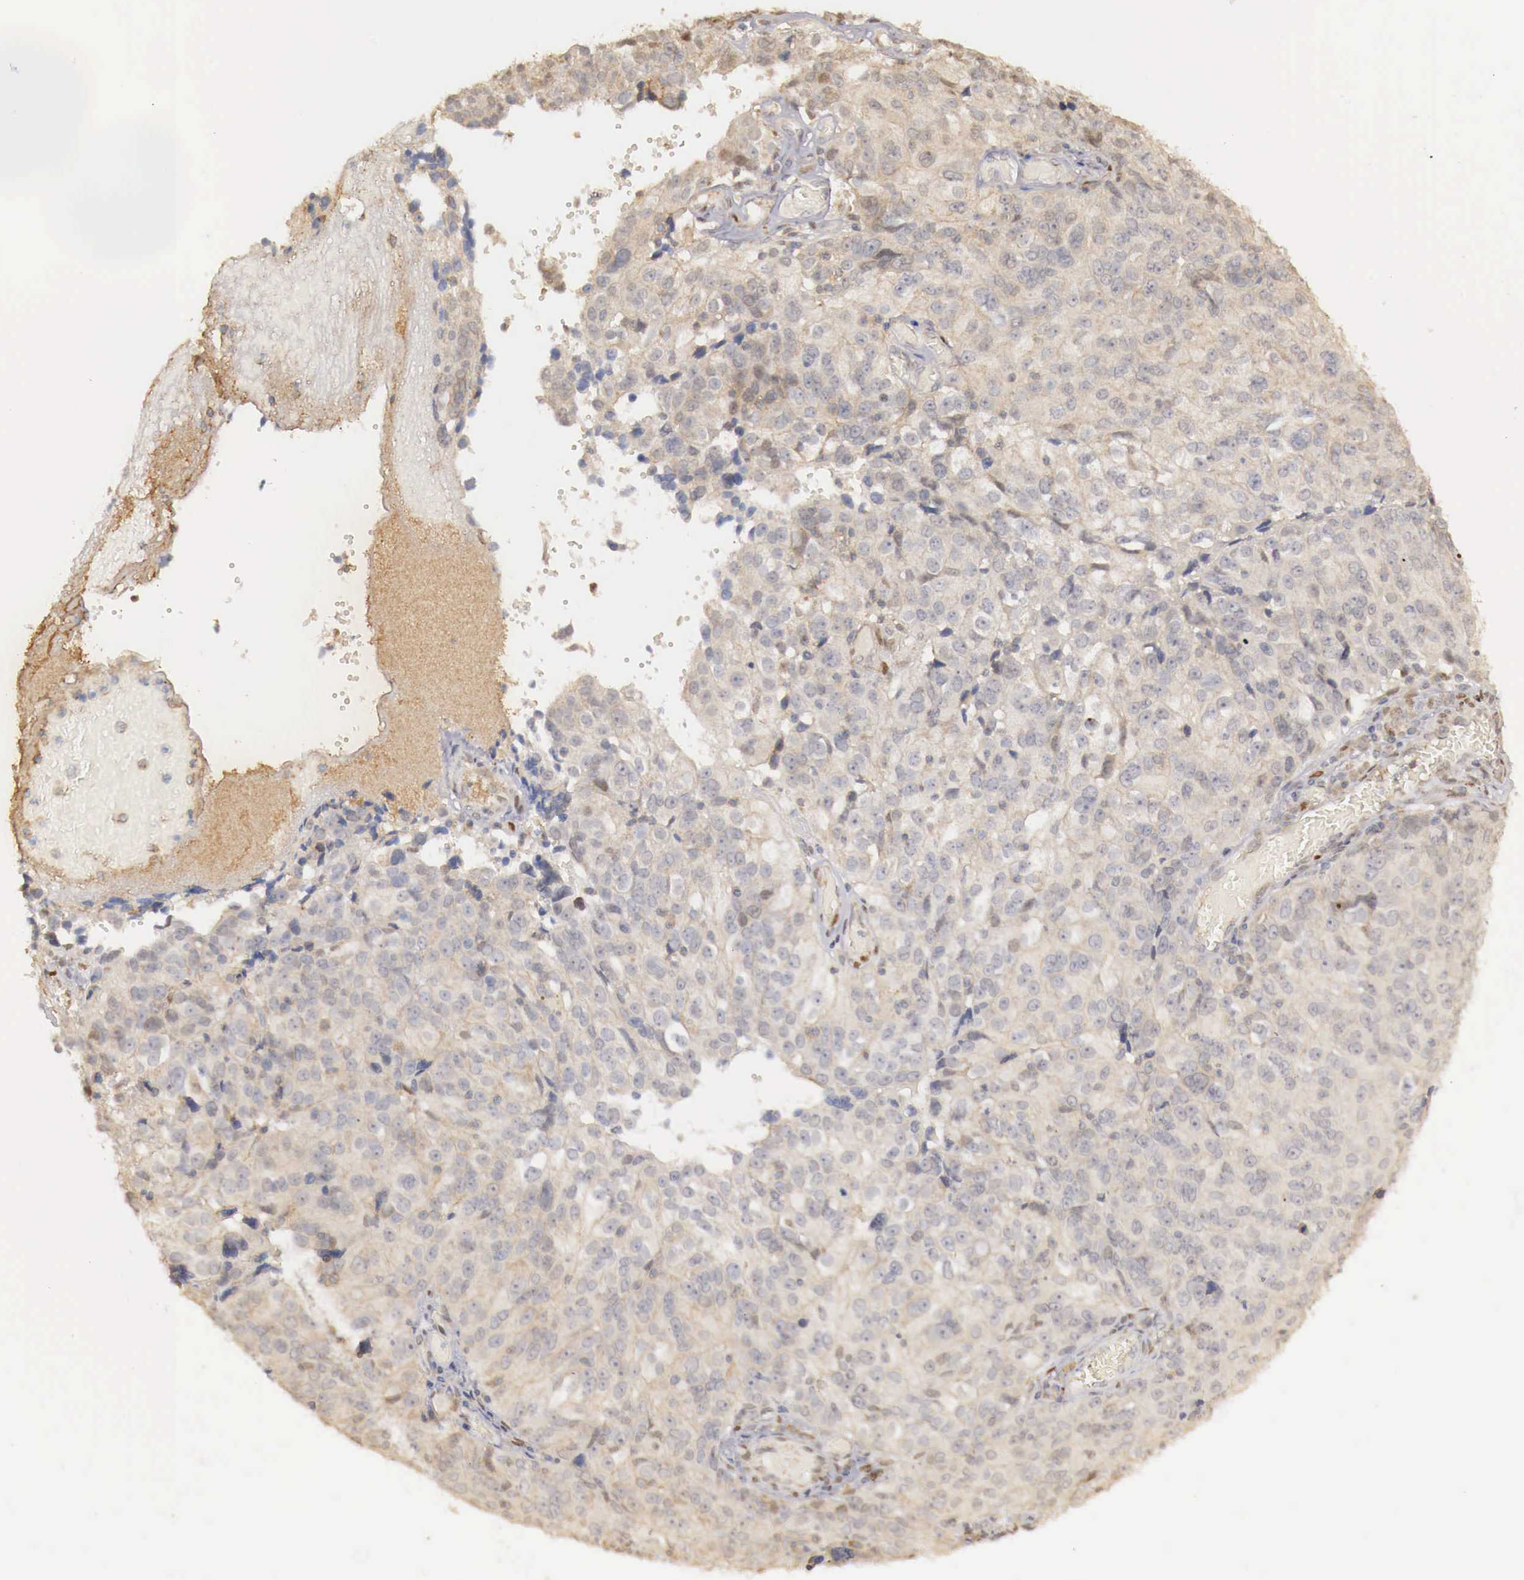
{"staining": {"intensity": "weak", "quantity": ">75%", "location": "cytoplasmic/membranous"}, "tissue": "ovarian cancer", "cell_type": "Tumor cells", "image_type": "cancer", "snomed": [{"axis": "morphology", "description": "Carcinoma, endometroid"}, {"axis": "topography", "description": "Ovary"}], "caption": "A low amount of weak cytoplasmic/membranous staining is present in approximately >75% of tumor cells in ovarian endometroid carcinoma tissue. Ihc stains the protein in brown and the nuclei are stained blue.", "gene": "KHDRBS2", "patient": {"sex": "female", "age": 75}}